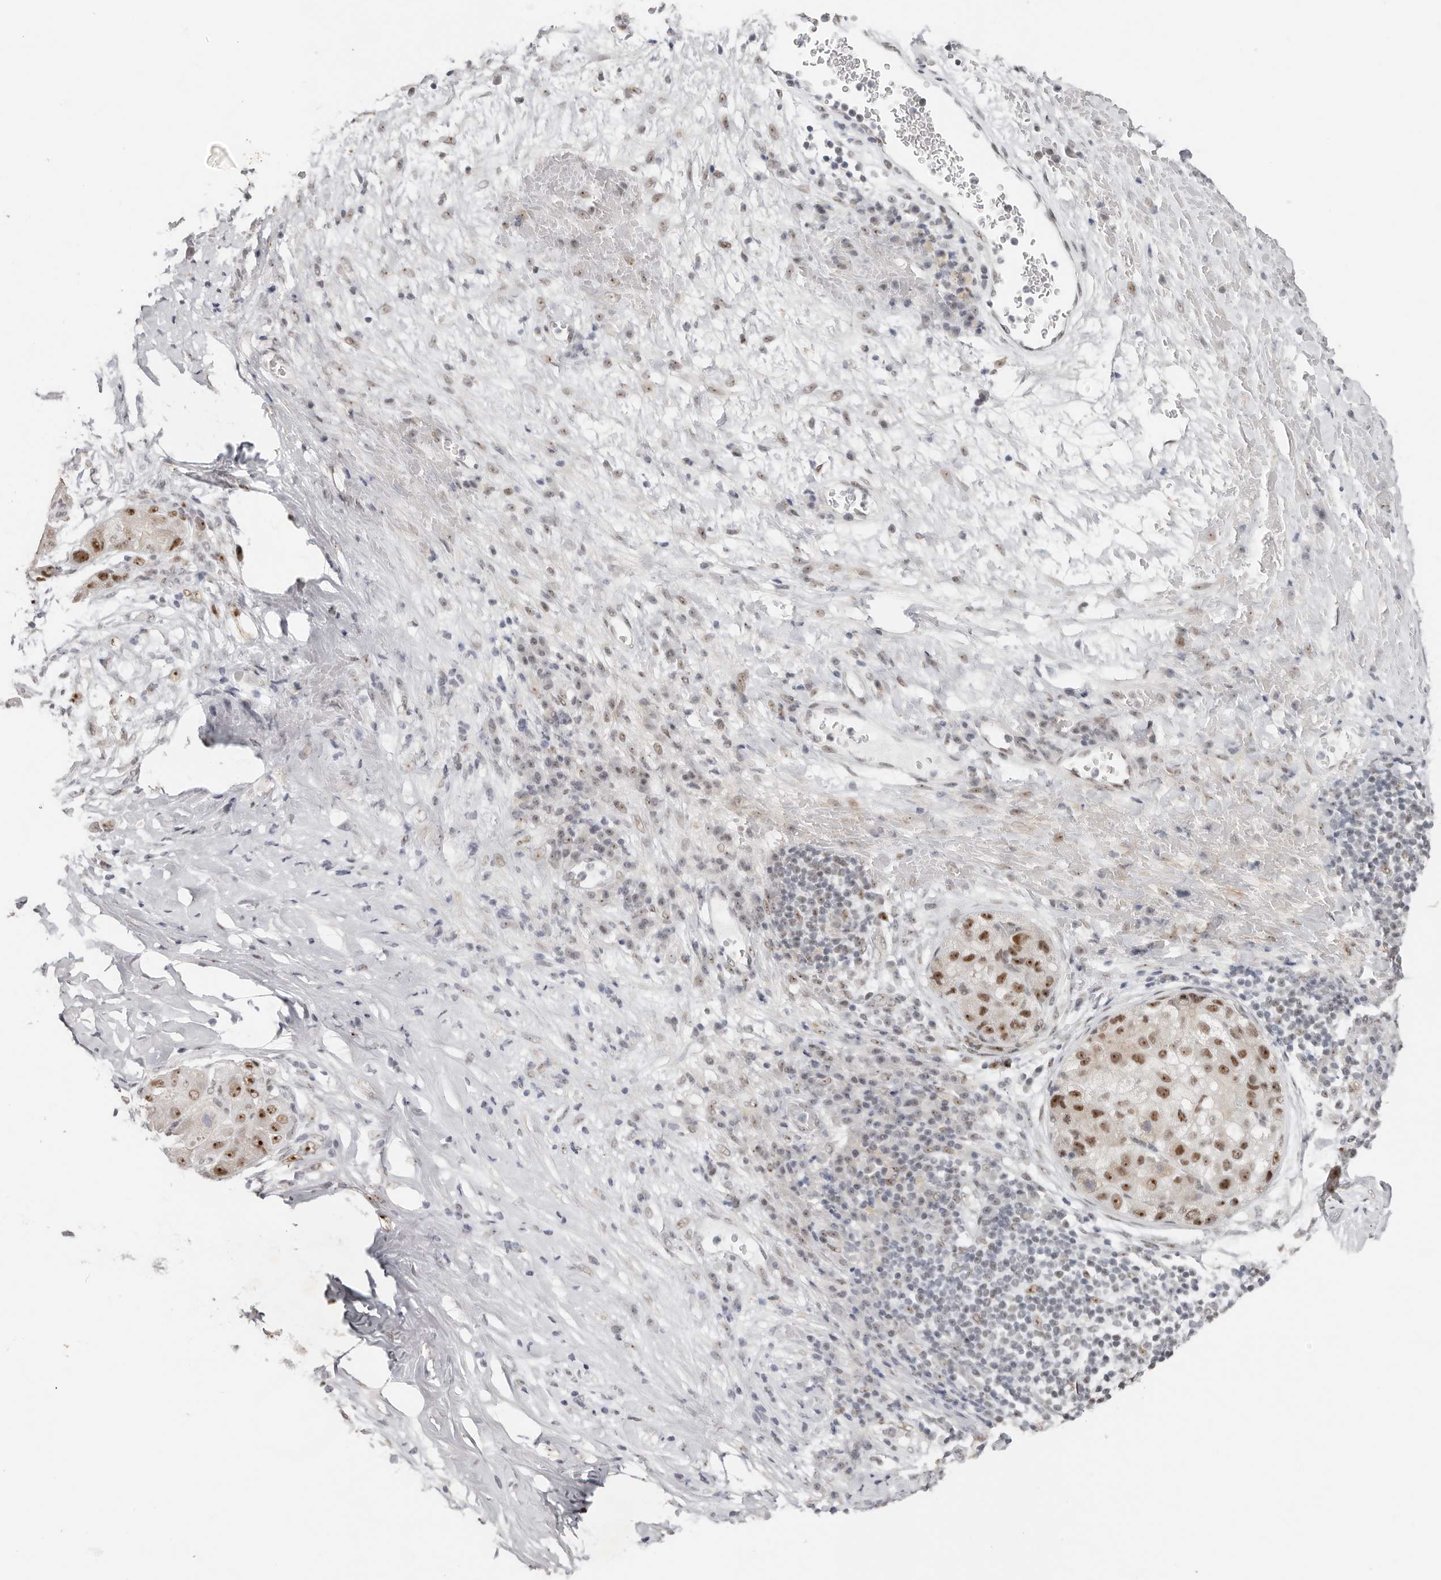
{"staining": {"intensity": "moderate", "quantity": ">75%", "location": "nuclear"}, "tissue": "liver cancer", "cell_type": "Tumor cells", "image_type": "cancer", "snomed": [{"axis": "morphology", "description": "Carcinoma, Hepatocellular, NOS"}, {"axis": "topography", "description": "Liver"}], "caption": "Liver cancer tissue reveals moderate nuclear staining in approximately >75% of tumor cells", "gene": "LARP7", "patient": {"sex": "male", "age": 80}}